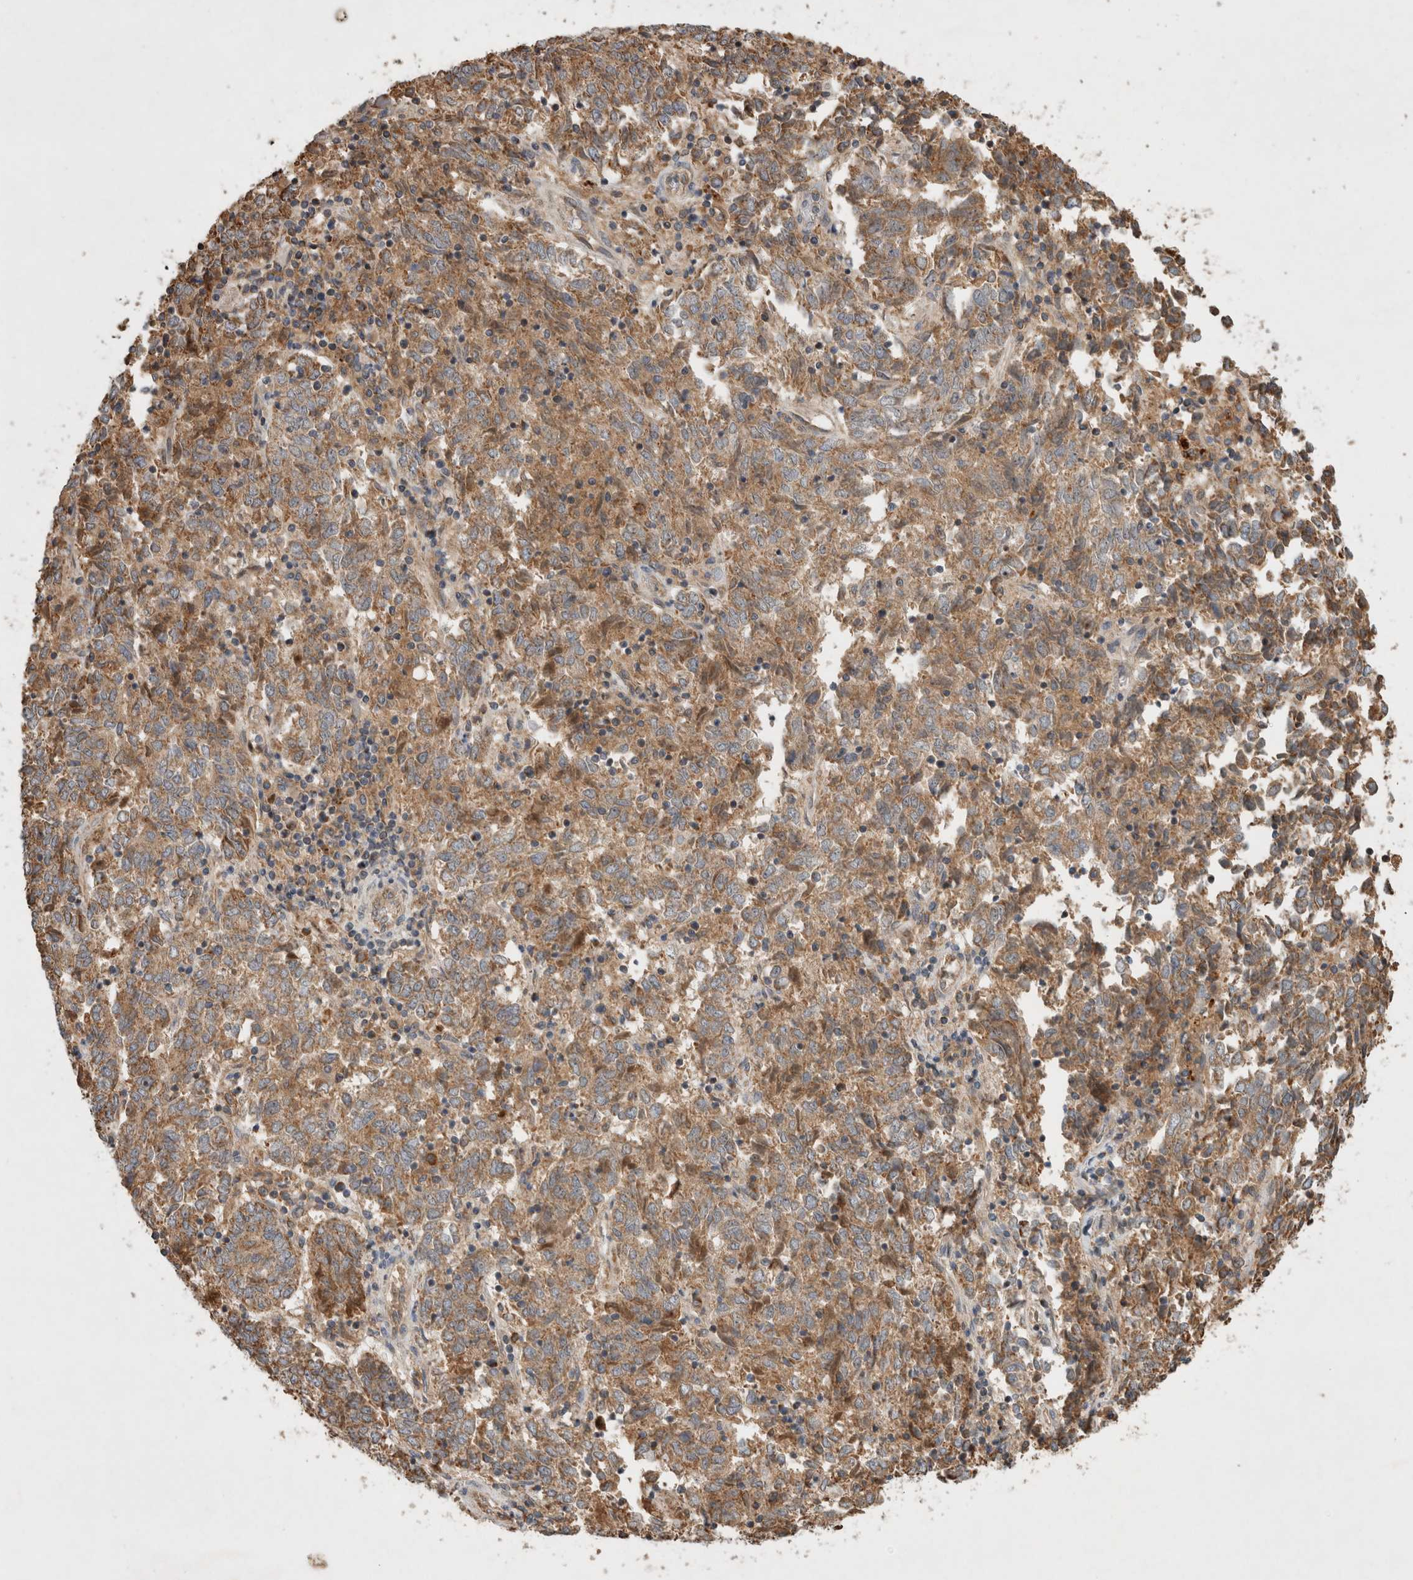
{"staining": {"intensity": "moderate", "quantity": ">75%", "location": "cytoplasmic/membranous"}, "tissue": "endometrial cancer", "cell_type": "Tumor cells", "image_type": "cancer", "snomed": [{"axis": "morphology", "description": "Adenocarcinoma, NOS"}, {"axis": "topography", "description": "Endometrium"}], "caption": "DAB immunohistochemical staining of human endometrial cancer shows moderate cytoplasmic/membranous protein expression in about >75% of tumor cells. (IHC, brightfield microscopy, high magnification).", "gene": "SERAC1", "patient": {"sex": "female", "age": 80}}